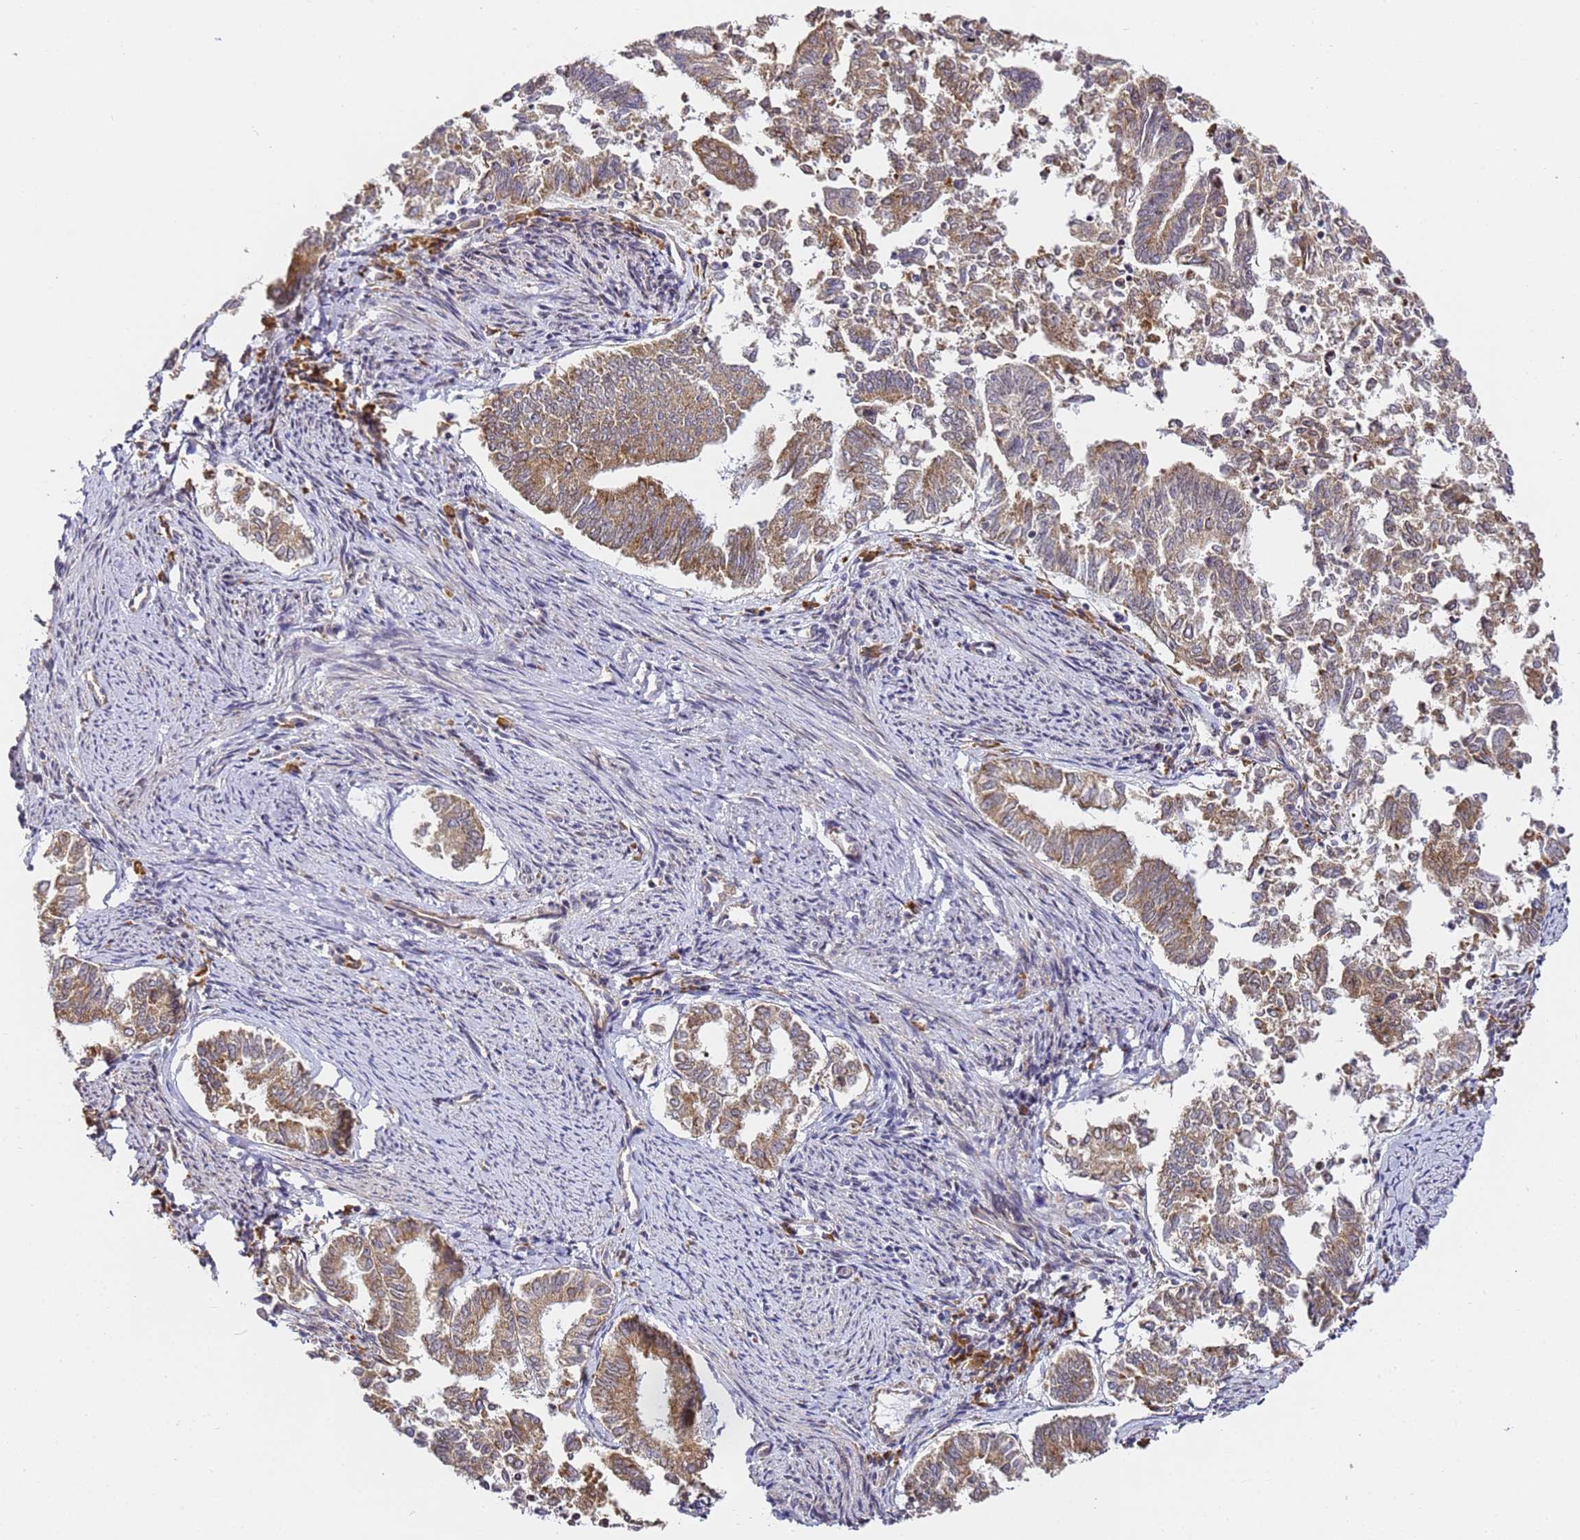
{"staining": {"intensity": "moderate", "quantity": ">75%", "location": "cytoplasmic/membranous"}, "tissue": "endometrial cancer", "cell_type": "Tumor cells", "image_type": "cancer", "snomed": [{"axis": "morphology", "description": "Adenocarcinoma, NOS"}, {"axis": "topography", "description": "Endometrium"}], "caption": "Adenocarcinoma (endometrial) was stained to show a protein in brown. There is medium levels of moderate cytoplasmic/membranous expression in about >75% of tumor cells.", "gene": "RPL13A", "patient": {"sex": "female", "age": 79}}